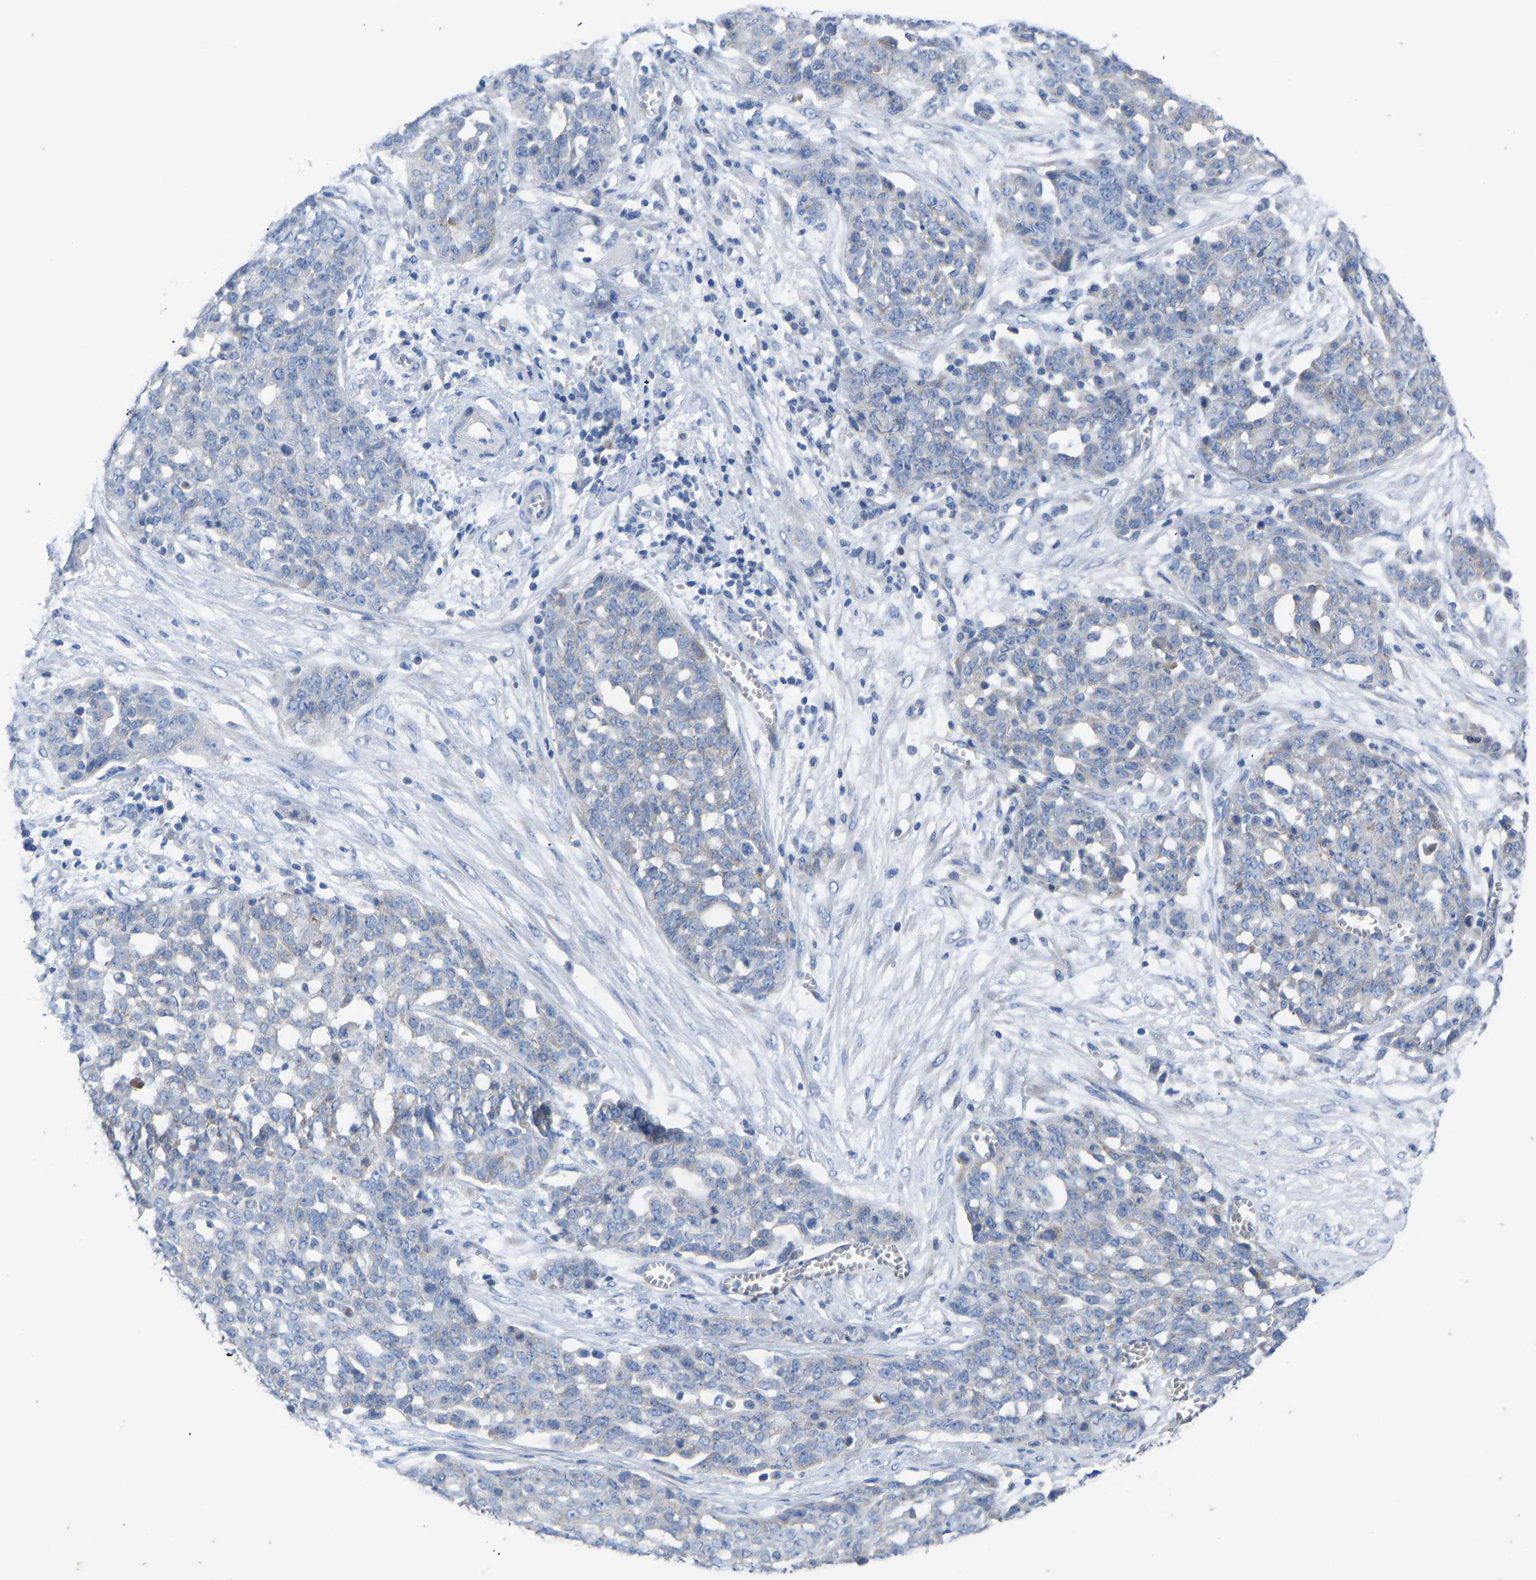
{"staining": {"intensity": "negative", "quantity": "none", "location": "none"}, "tissue": "ovarian cancer", "cell_type": "Tumor cells", "image_type": "cancer", "snomed": [{"axis": "morphology", "description": "Cystadenocarcinoma, serous, NOS"}, {"axis": "topography", "description": "Soft tissue"}, {"axis": "topography", "description": "Ovary"}], "caption": "IHC of serous cystadenocarcinoma (ovarian) reveals no expression in tumor cells.", "gene": "OLIG2", "patient": {"sex": "female", "age": 57}}